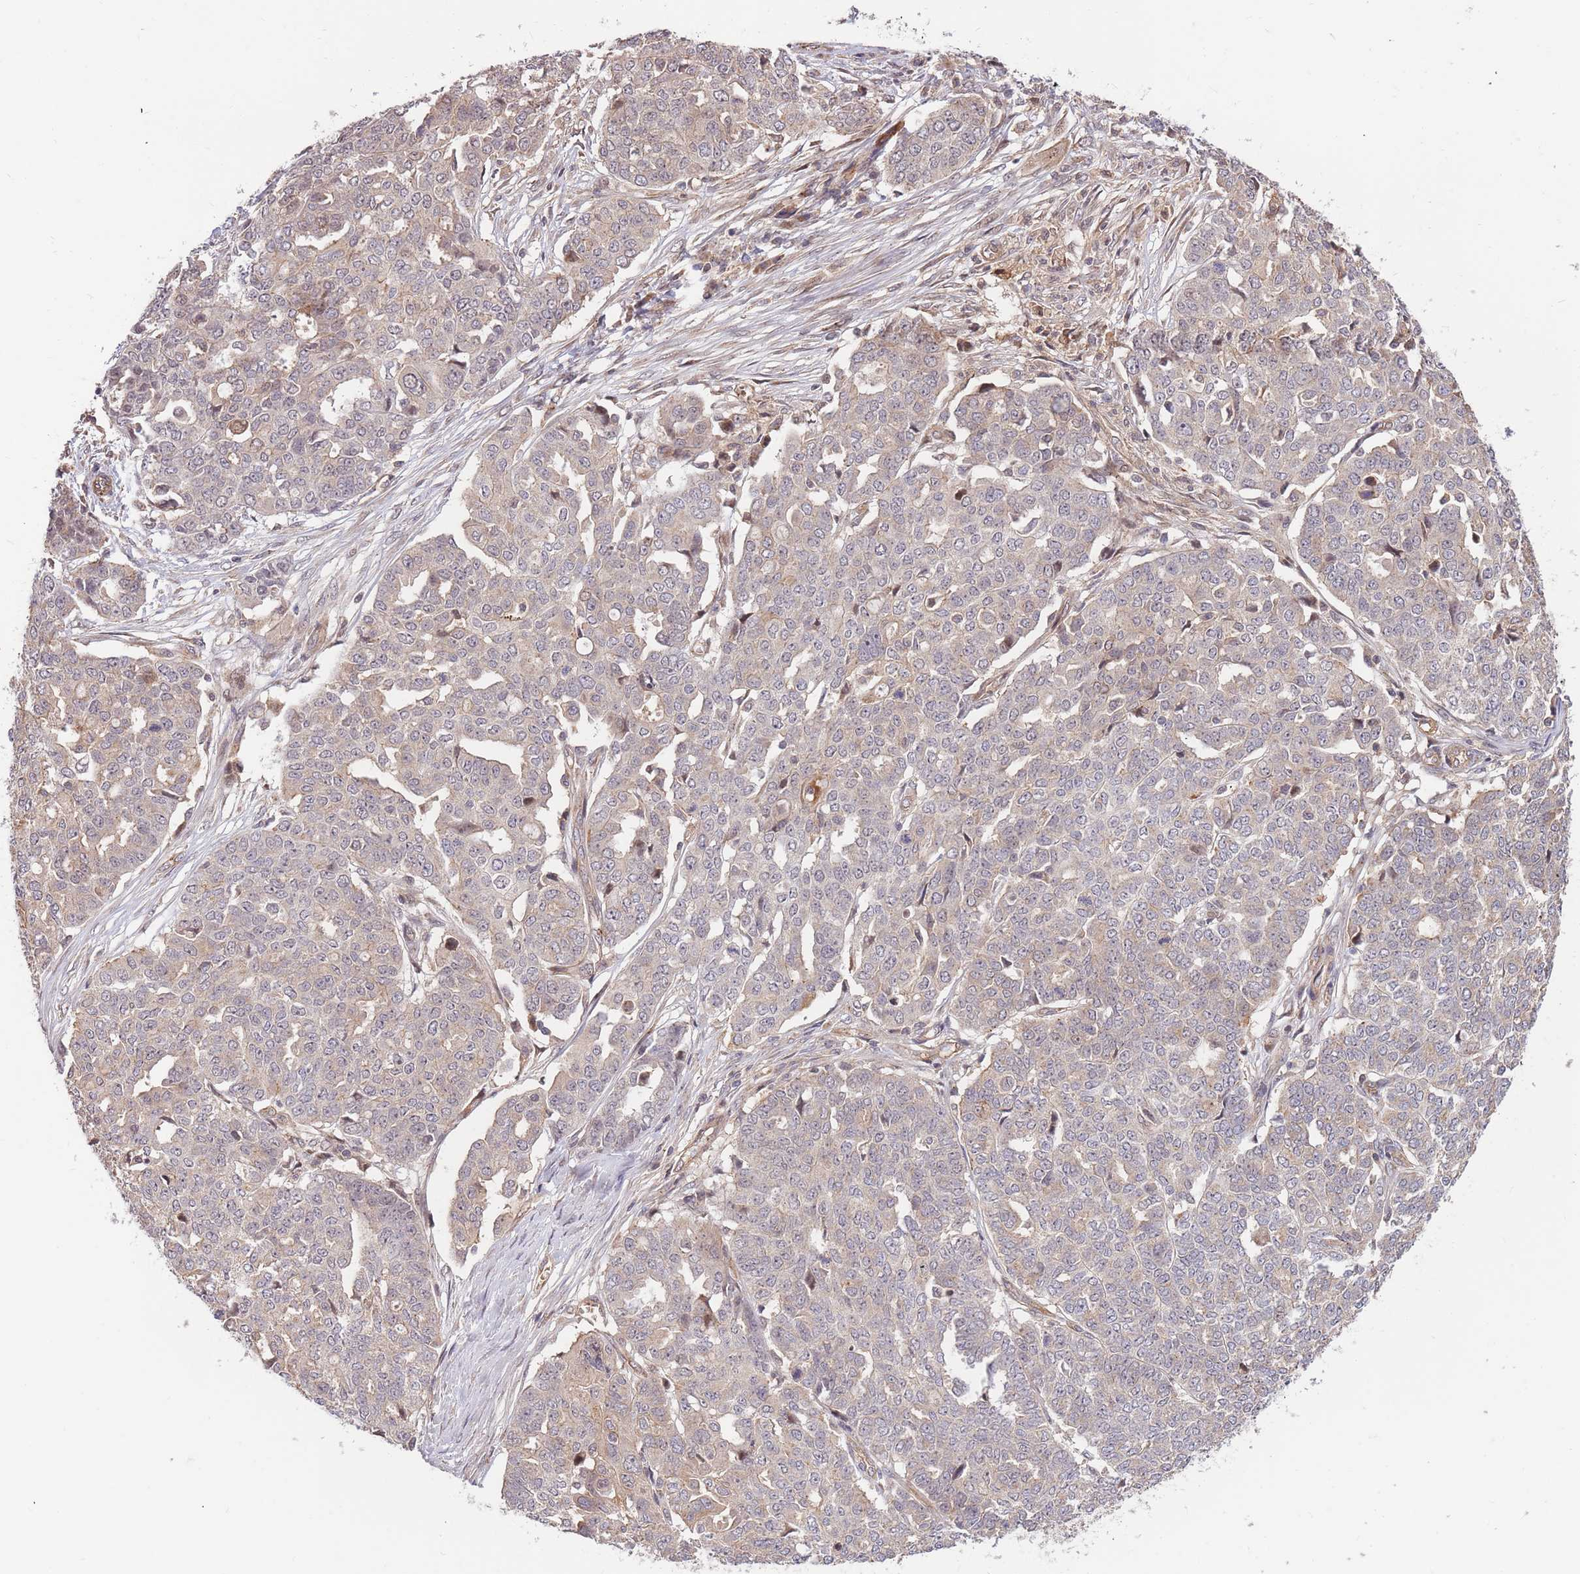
{"staining": {"intensity": "negative", "quantity": "none", "location": "none"}, "tissue": "ovarian cancer", "cell_type": "Tumor cells", "image_type": "cancer", "snomed": [{"axis": "morphology", "description": "Cystadenocarcinoma, serous, NOS"}, {"axis": "topography", "description": "Soft tissue"}, {"axis": "topography", "description": "Ovary"}], "caption": "A histopathology image of human serous cystadenocarcinoma (ovarian) is negative for staining in tumor cells.", "gene": "HAUS3", "patient": {"sex": "female", "age": 57}}